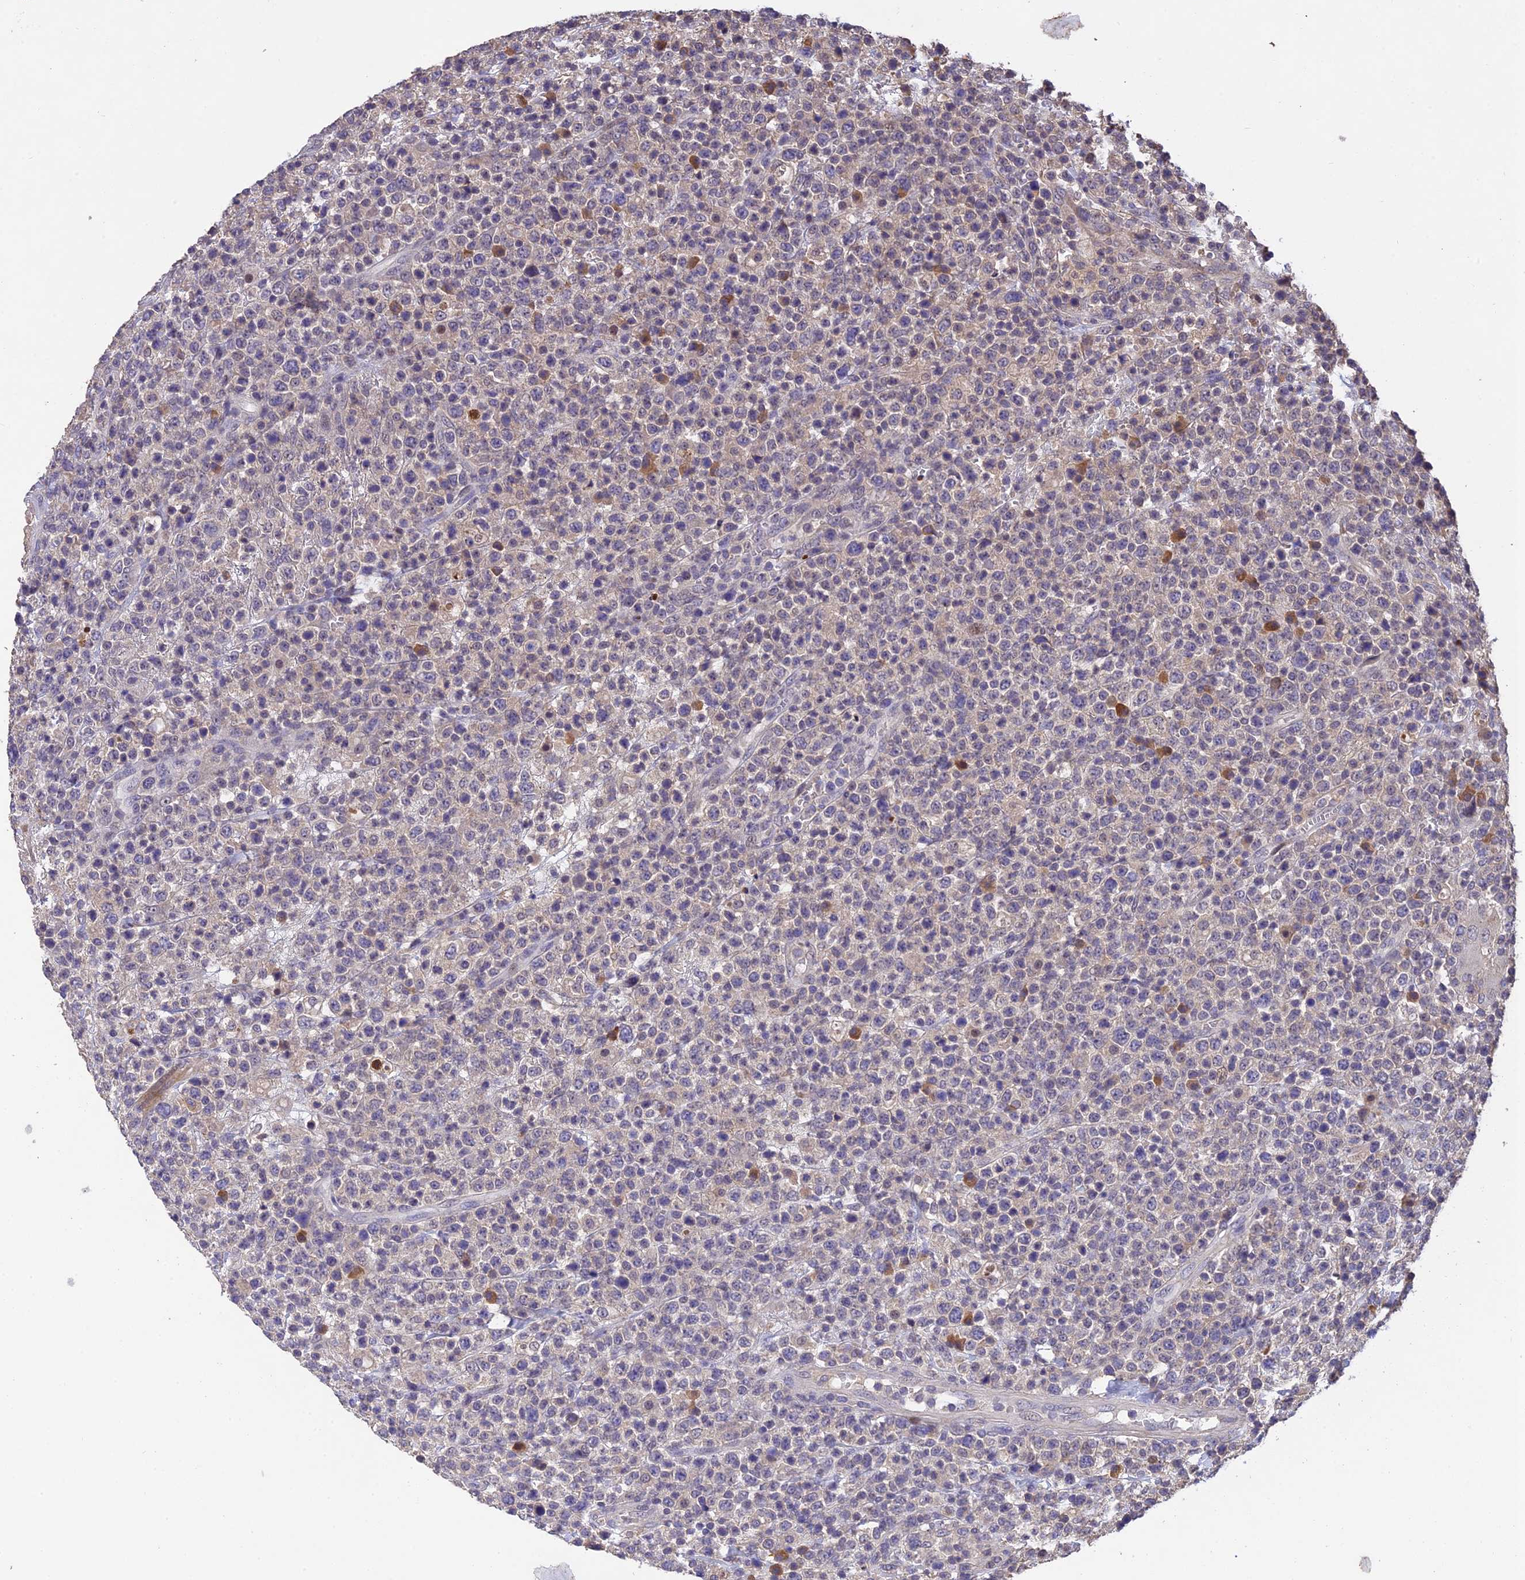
{"staining": {"intensity": "negative", "quantity": "none", "location": "none"}, "tissue": "lymphoma", "cell_type": "Tumor cells", "image_type": "cancer", "snomed": [{"axis": "morphology", "description": "Malignant lymphoma, non-Hodgkin's type, High grade"}, {"axis": "topography", "description": "Colon"}], "caption": "Tumor cells show no significant protein staining in high-grade malignant lymphoma, non-Hodgkin's type. (DAB (3,3'-diaminobenzidine) IHC, high magnification).", "gene": "DENND5B", "patient": {"sex": "female", "age": 53}}